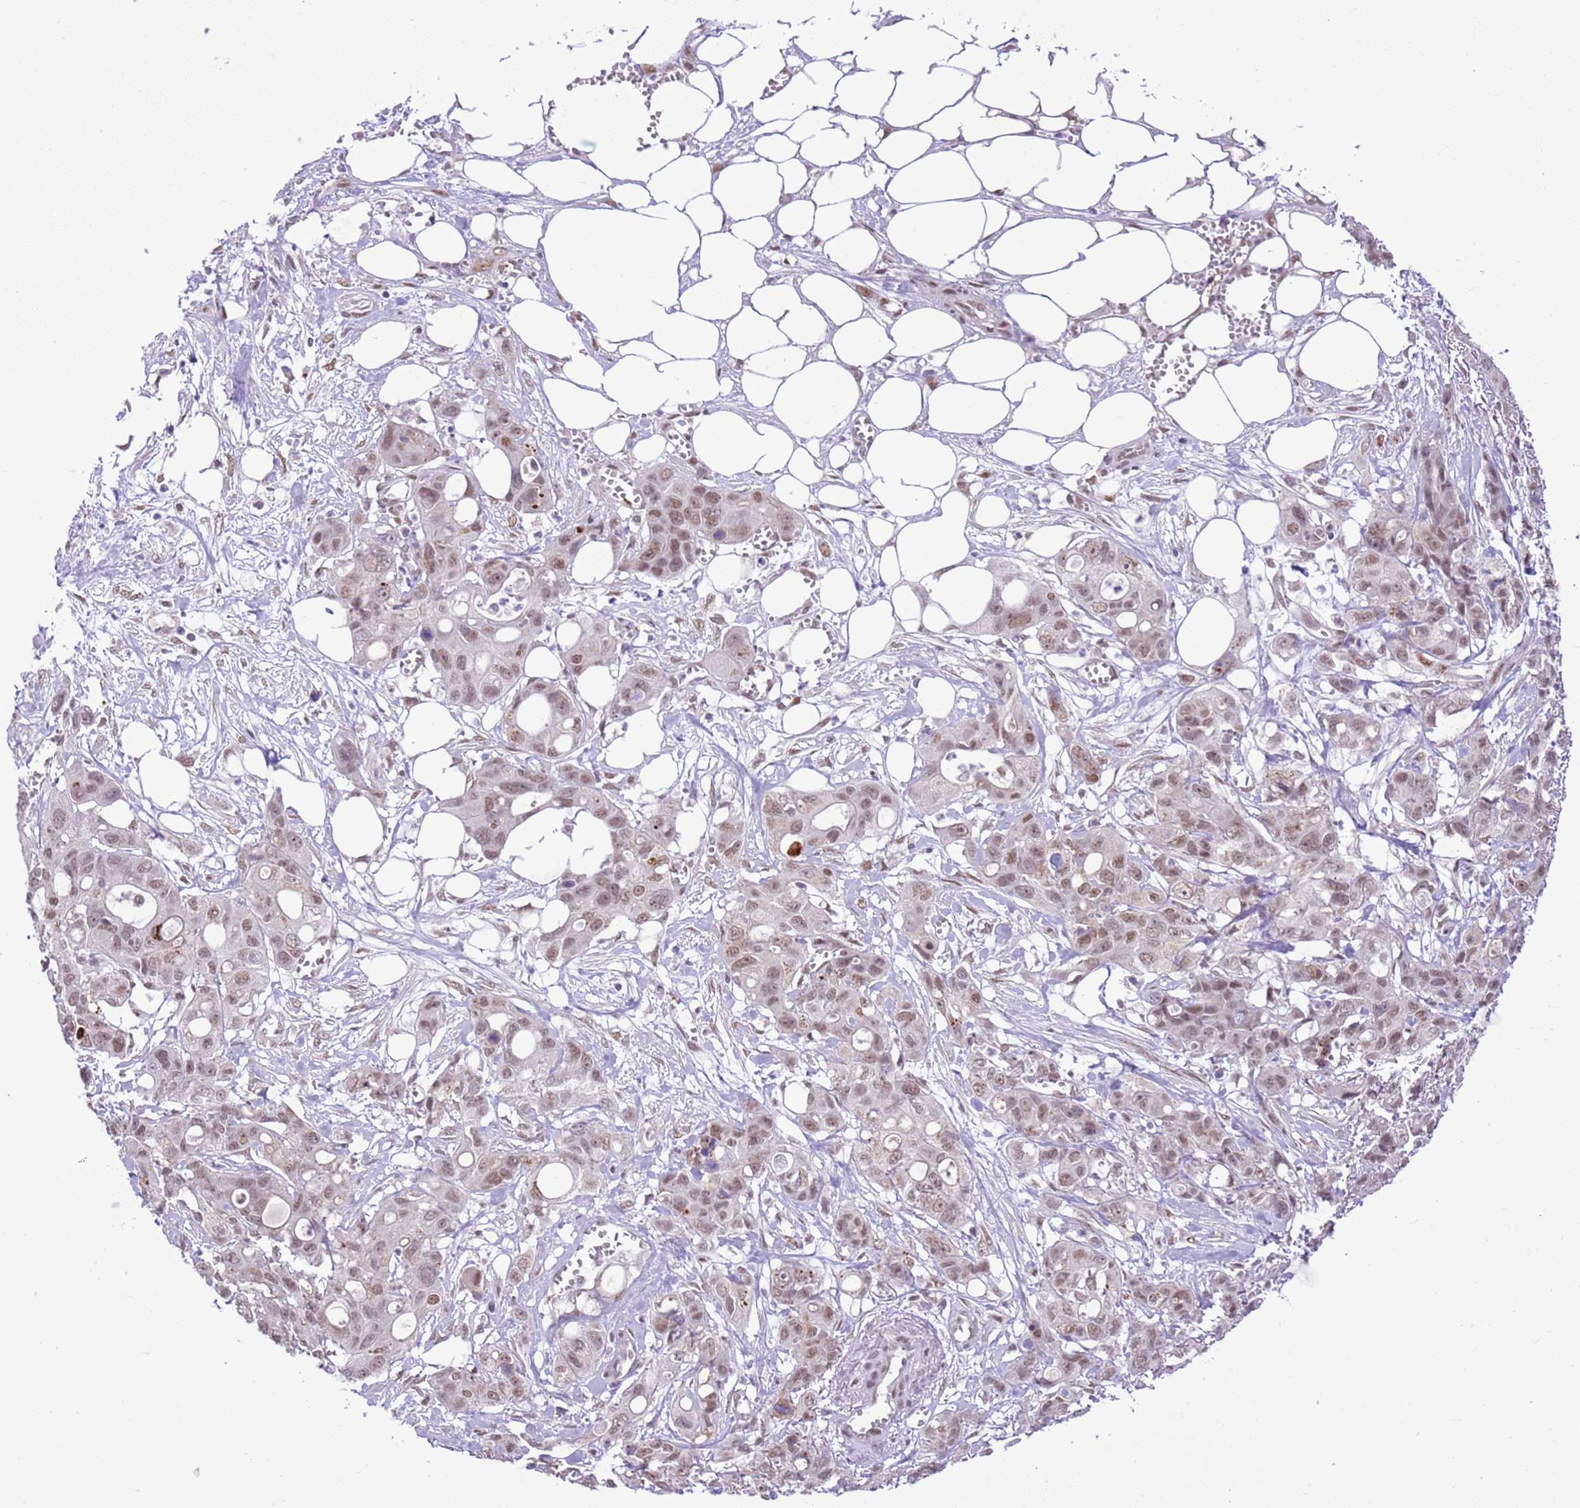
{"staining": {"intensity": "weak", "quantity": ">75%", "location": "nuclear"}, "tissue": "ovarian cancer", "cell_type": "Tumor cells", "image_type": "cancer", "snomed": [{"axis": "morphology", "description": "Cystadenocarcinoma, mucinous, NOS"}, {"axis": "topography", "description": "Ovary"}], "caption": "Protein staining demonstrates weak nuclear staining in approximately >75% of tumor cells in mucinous cystadenocarcinoma (ovarian). The staining was performed using DAB (3,3'-diaminobenzidine), with brown indicating positive protein expression. Nuclei are stained blue with hematoxylin.", "gene": "NACC2", "patient": {"sex": "female", "age": 70}}